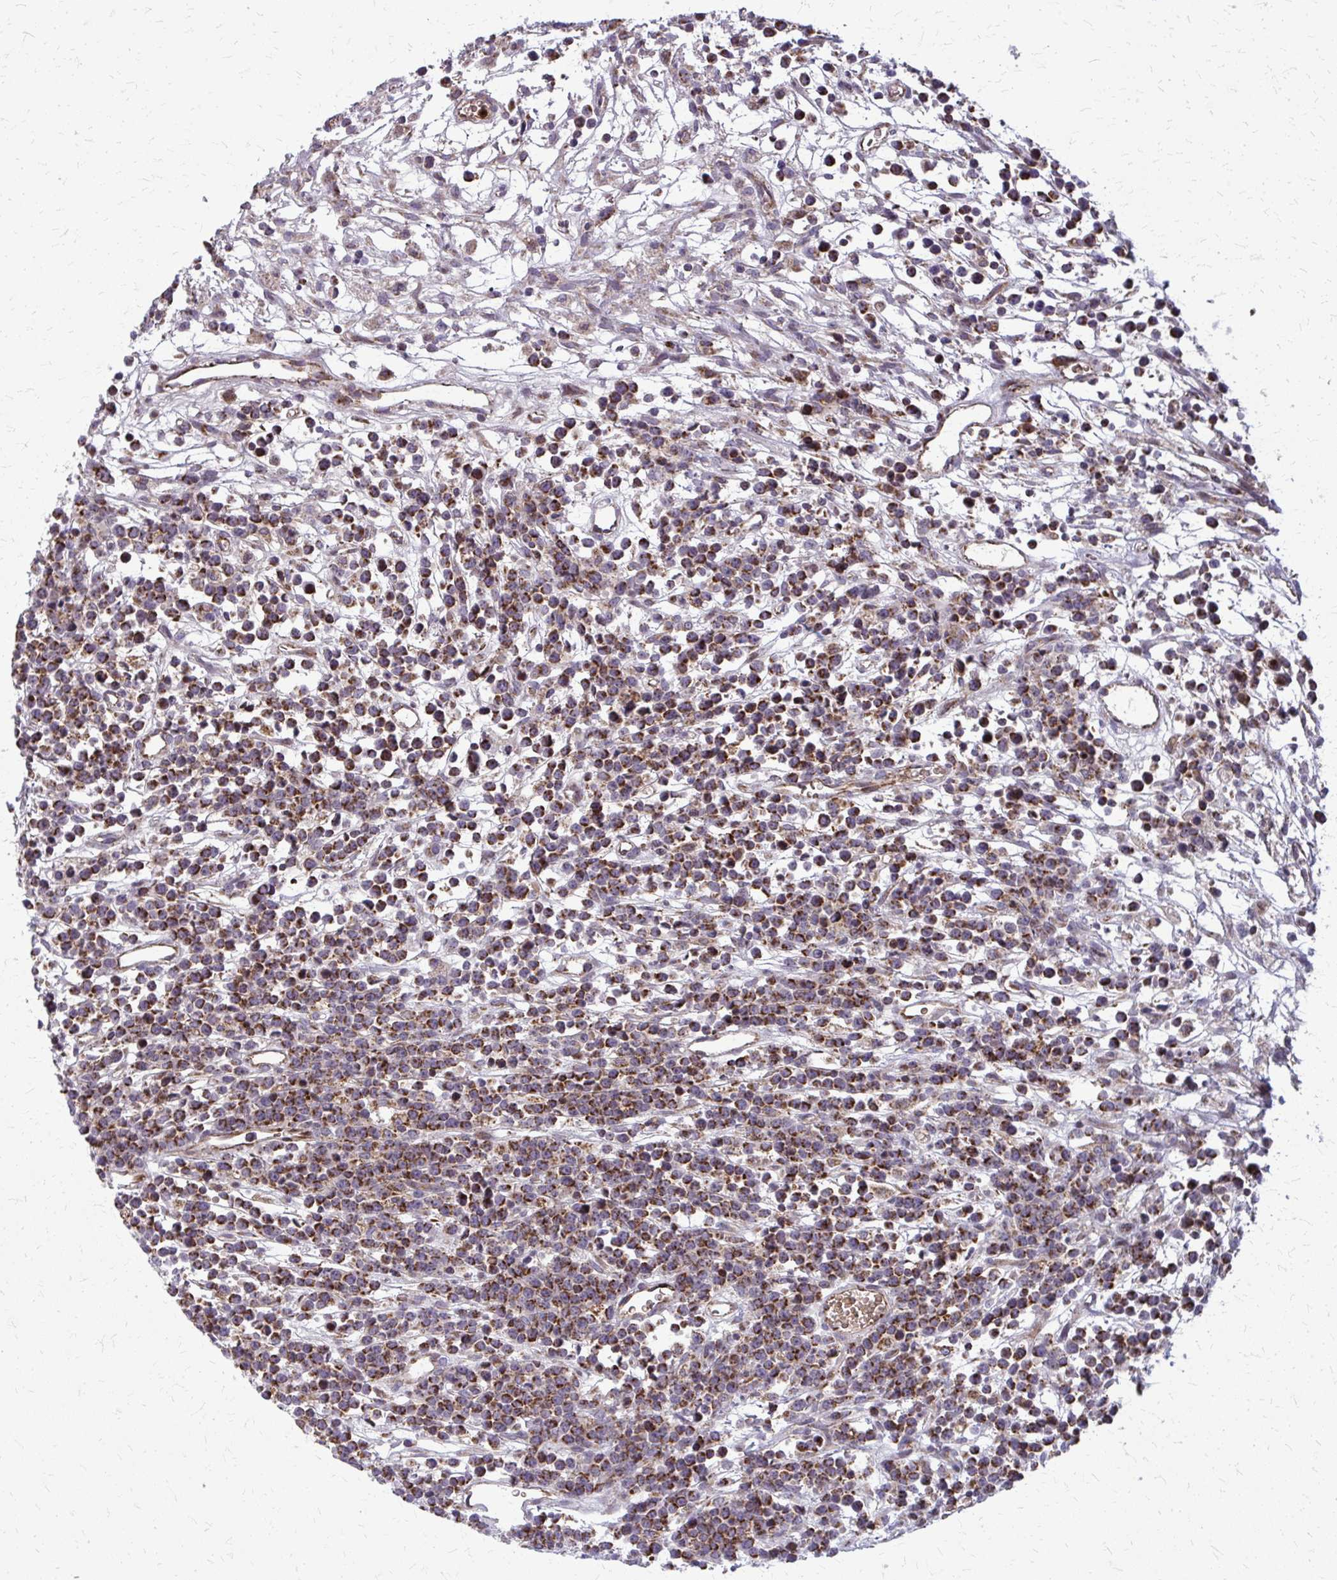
{"staining": {"intensity": "moderate", "quantity": ">75%", "location": "cytoplasmic/membranous"}, "tissue": "lymphoma", "cell_type": "Tumor cells", "image_type": "cancer", "snomed": [{"axis": "morphology", "description": "Malignant lymphoma, non-Hodgkin's type, High grade"}, {"axis": "topography", "description": "Ovary"}], "caption": "Lymphoma stained for a protein (brown) displays moderate cytoplasmic/membranous positive staining in about >75% of tumor cells.", "gene": "MCCC1", "patient": {"sex": "female", "age": 56}}